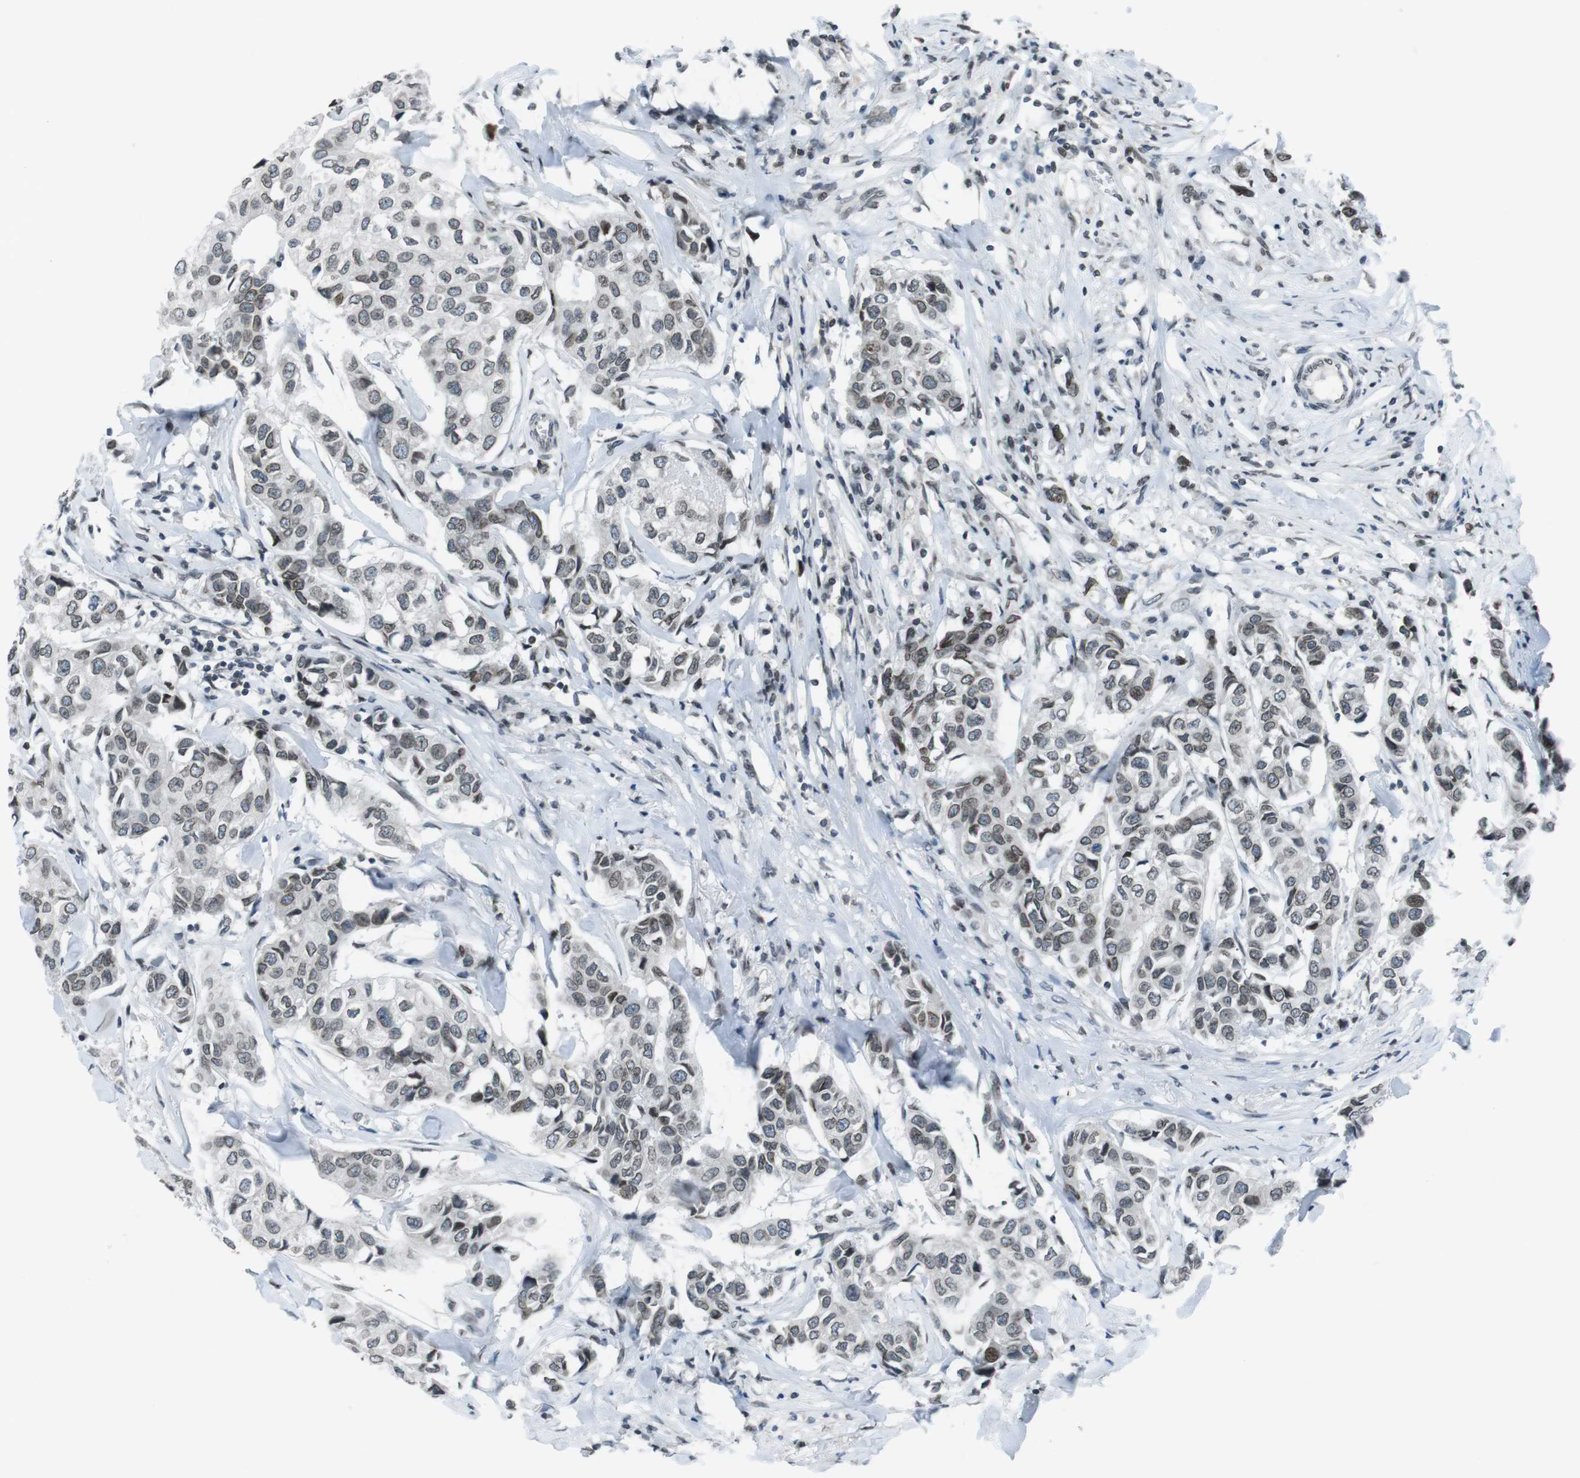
{"staining": {"intensity": "weak", "quantity": ">75%", "location": "cytoplasmic/membranous,nuclear"}, "tissue": "breast cancer", "cell_type": "Tumor cells", "image_type": "cancer", "snomed": [{"axis": "morphology", "description": "Duct carcinoma"}, {"axis": "topography", "description": "Breast"}], "caption": "A histopathology image showing weak cytoplasmic/membranous and nuclear staining in approximately >75% of tumor cells in breast cancer, as visualized by brown immunohistochemical staining.", "gene": "MAD1L1", "patient": {"sex": "female", "age": 80}}